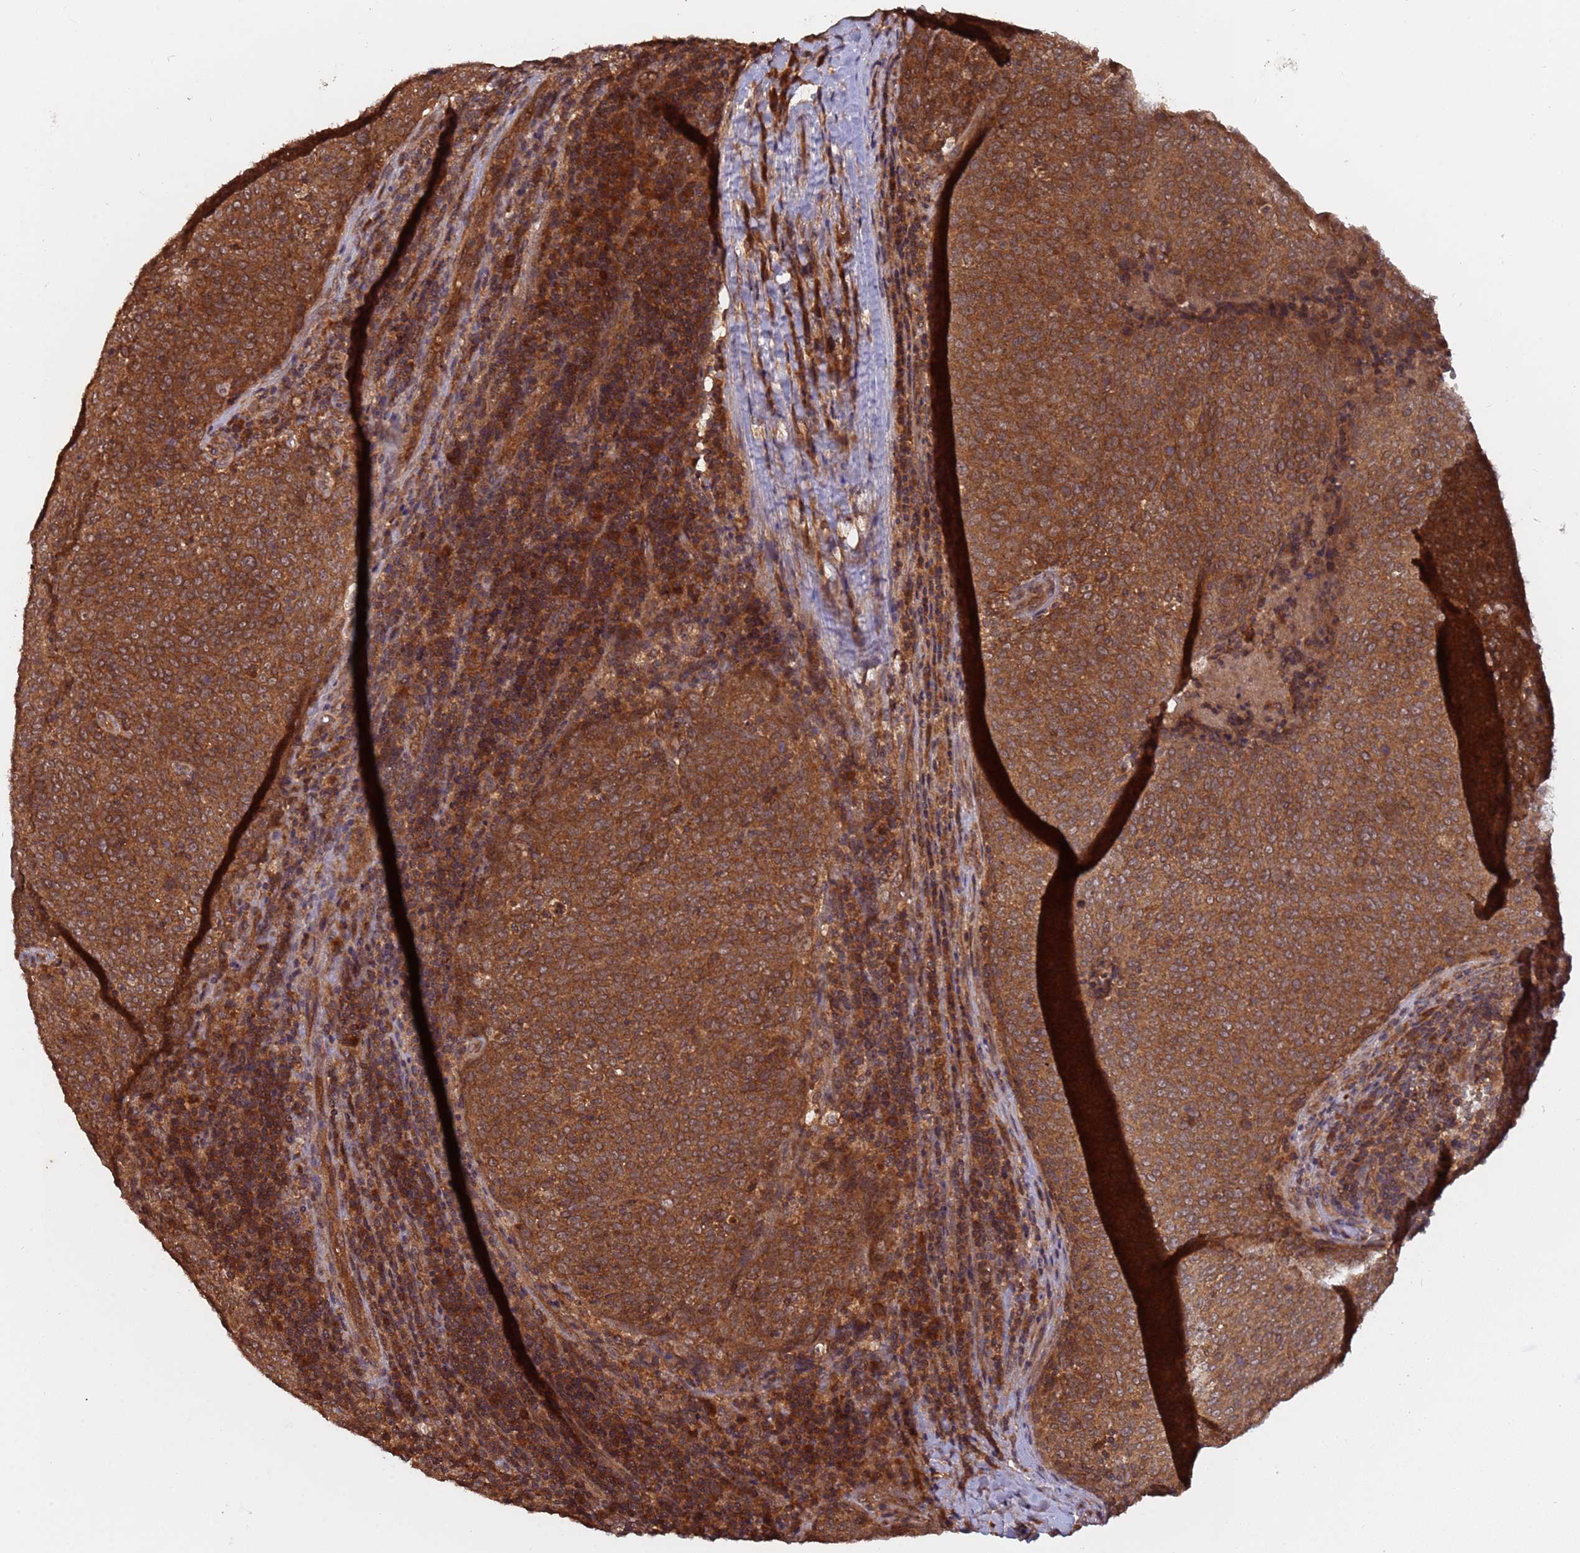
{"staining": {"intensity": "strong", "quantity": ">75%", "location": "cytoplasmic/membranous"}, "tissue": "head and neck cancer", "cell_type": "Tumor cells", "image_type": "cancer", "snomed": [{"axis": "morphology", "description": "Squamous cell carcinoma, NOS"}, {"axis": "morphology", "description": "Squamous cell carcinoma, metastatic, NOS"}, {"axis": "topography", "description": "Lymph node"}, {"axis": "topography", "description": "Head-Neck"}], "caption": "Head and neck cancer (squamous cell carcinoma) was stained to show a protein in brown. There is high levels of strong cytoplasmic/membranous positivity in approximately >75% of tumor cells.", "gene": "ERI1", "patient": {"sex": "male", "age": 62}}